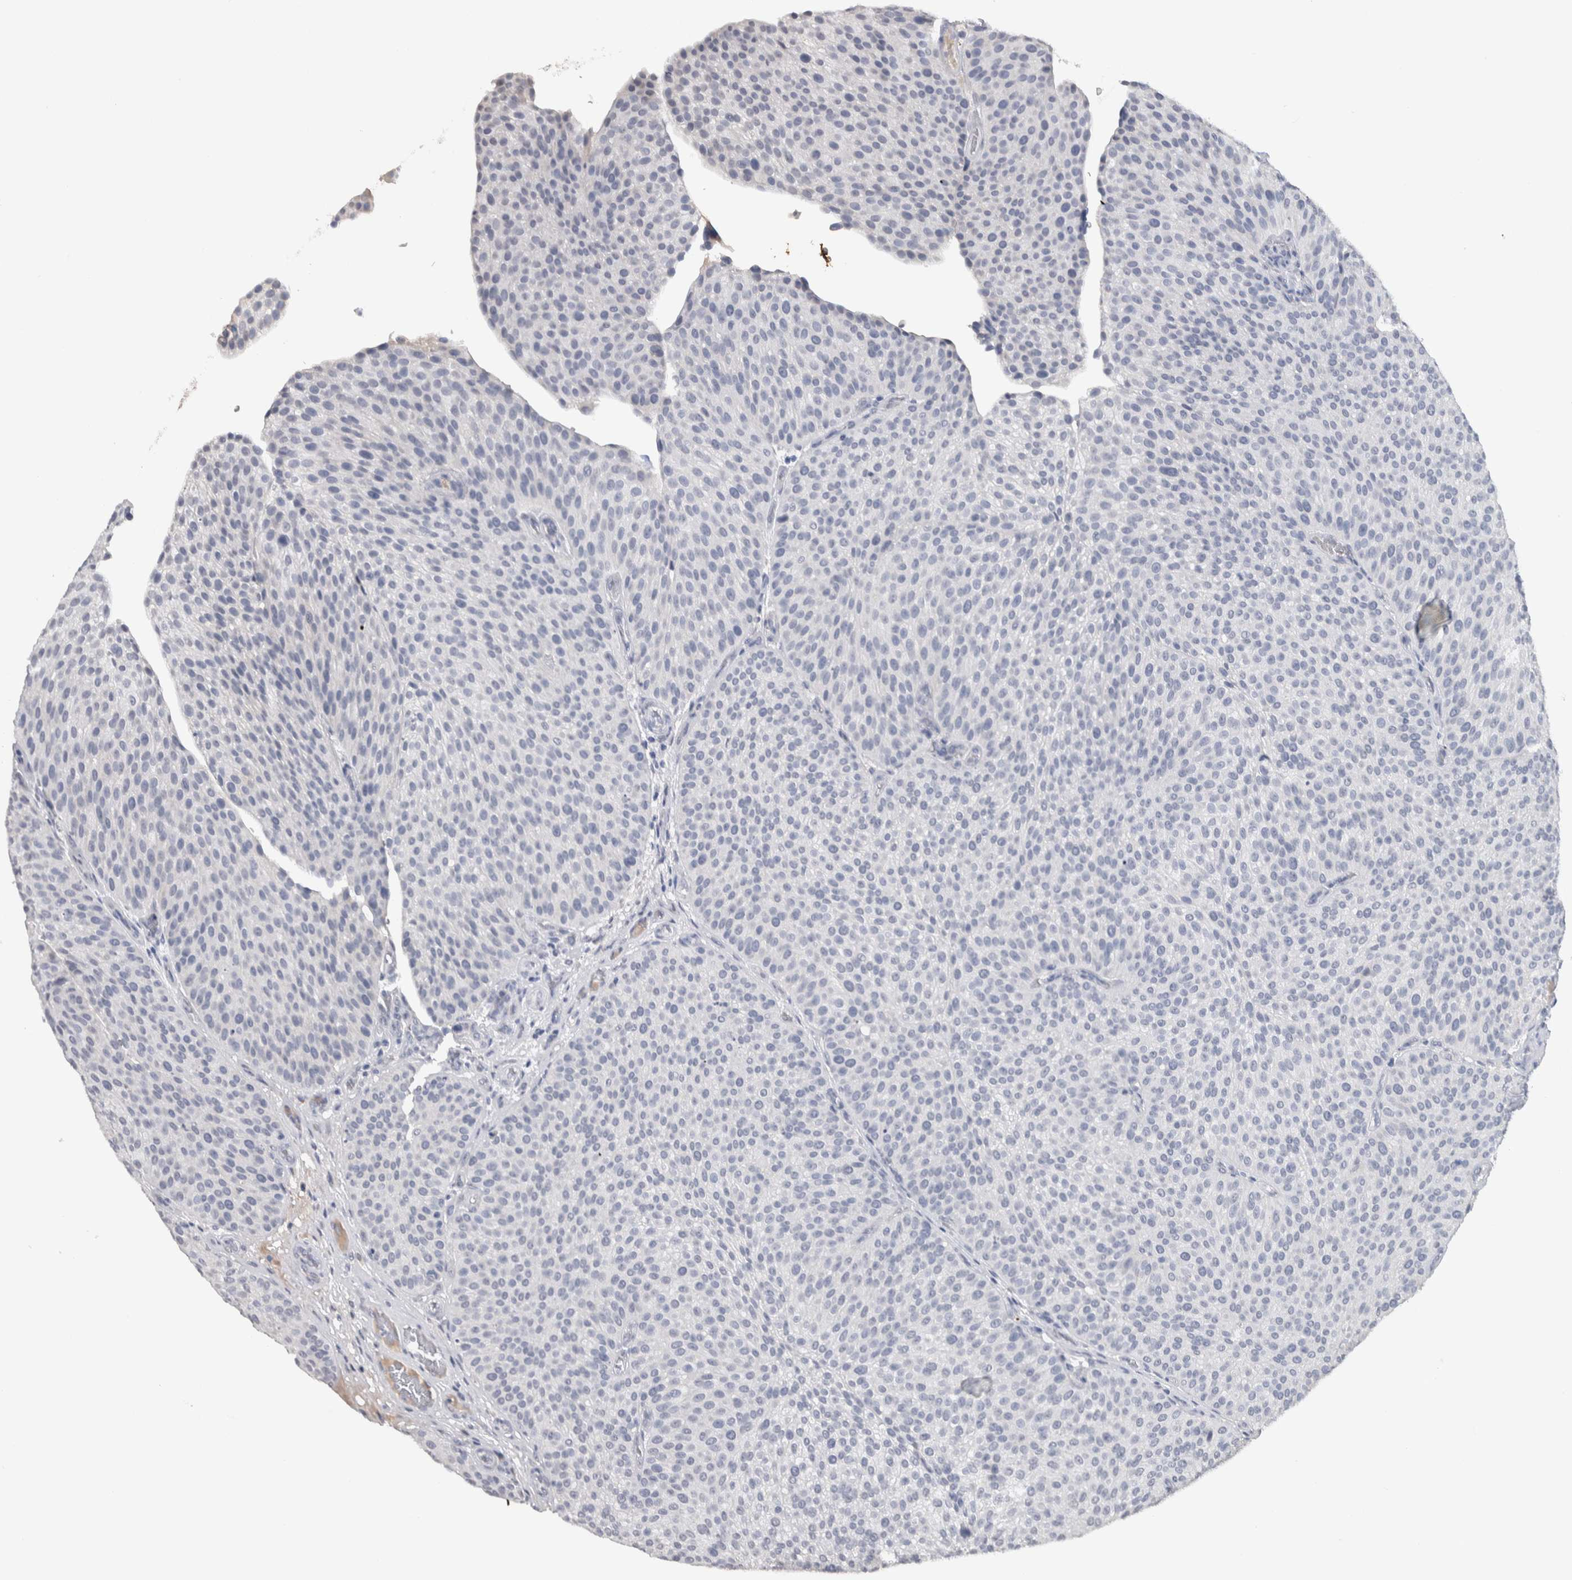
{"staining": {"intensity": "negative", "quantity": "none", "location": "none"}, "tissue": "urothelial cancer", "cell_type": "Tumor cells", "image_type": "cancer", "snomed": [{"axis": "morphology", "description": "Normal tissue, NOS"}, {"axis": "morphology", "description": "Urothelial carcinoma, Low grade"}, {"axis": "topography", "description": "Smooth muscle"}, {"axis": "topography", "description": "Urinary bladder"}], "caption": "DAB immunohistochemical staining of urothelial cancer shows no significant positivity in tumor cells. Nuclei are stained in blue.", "gene": "TMEM102", "patient": {"sex": "male", "age": 60}}